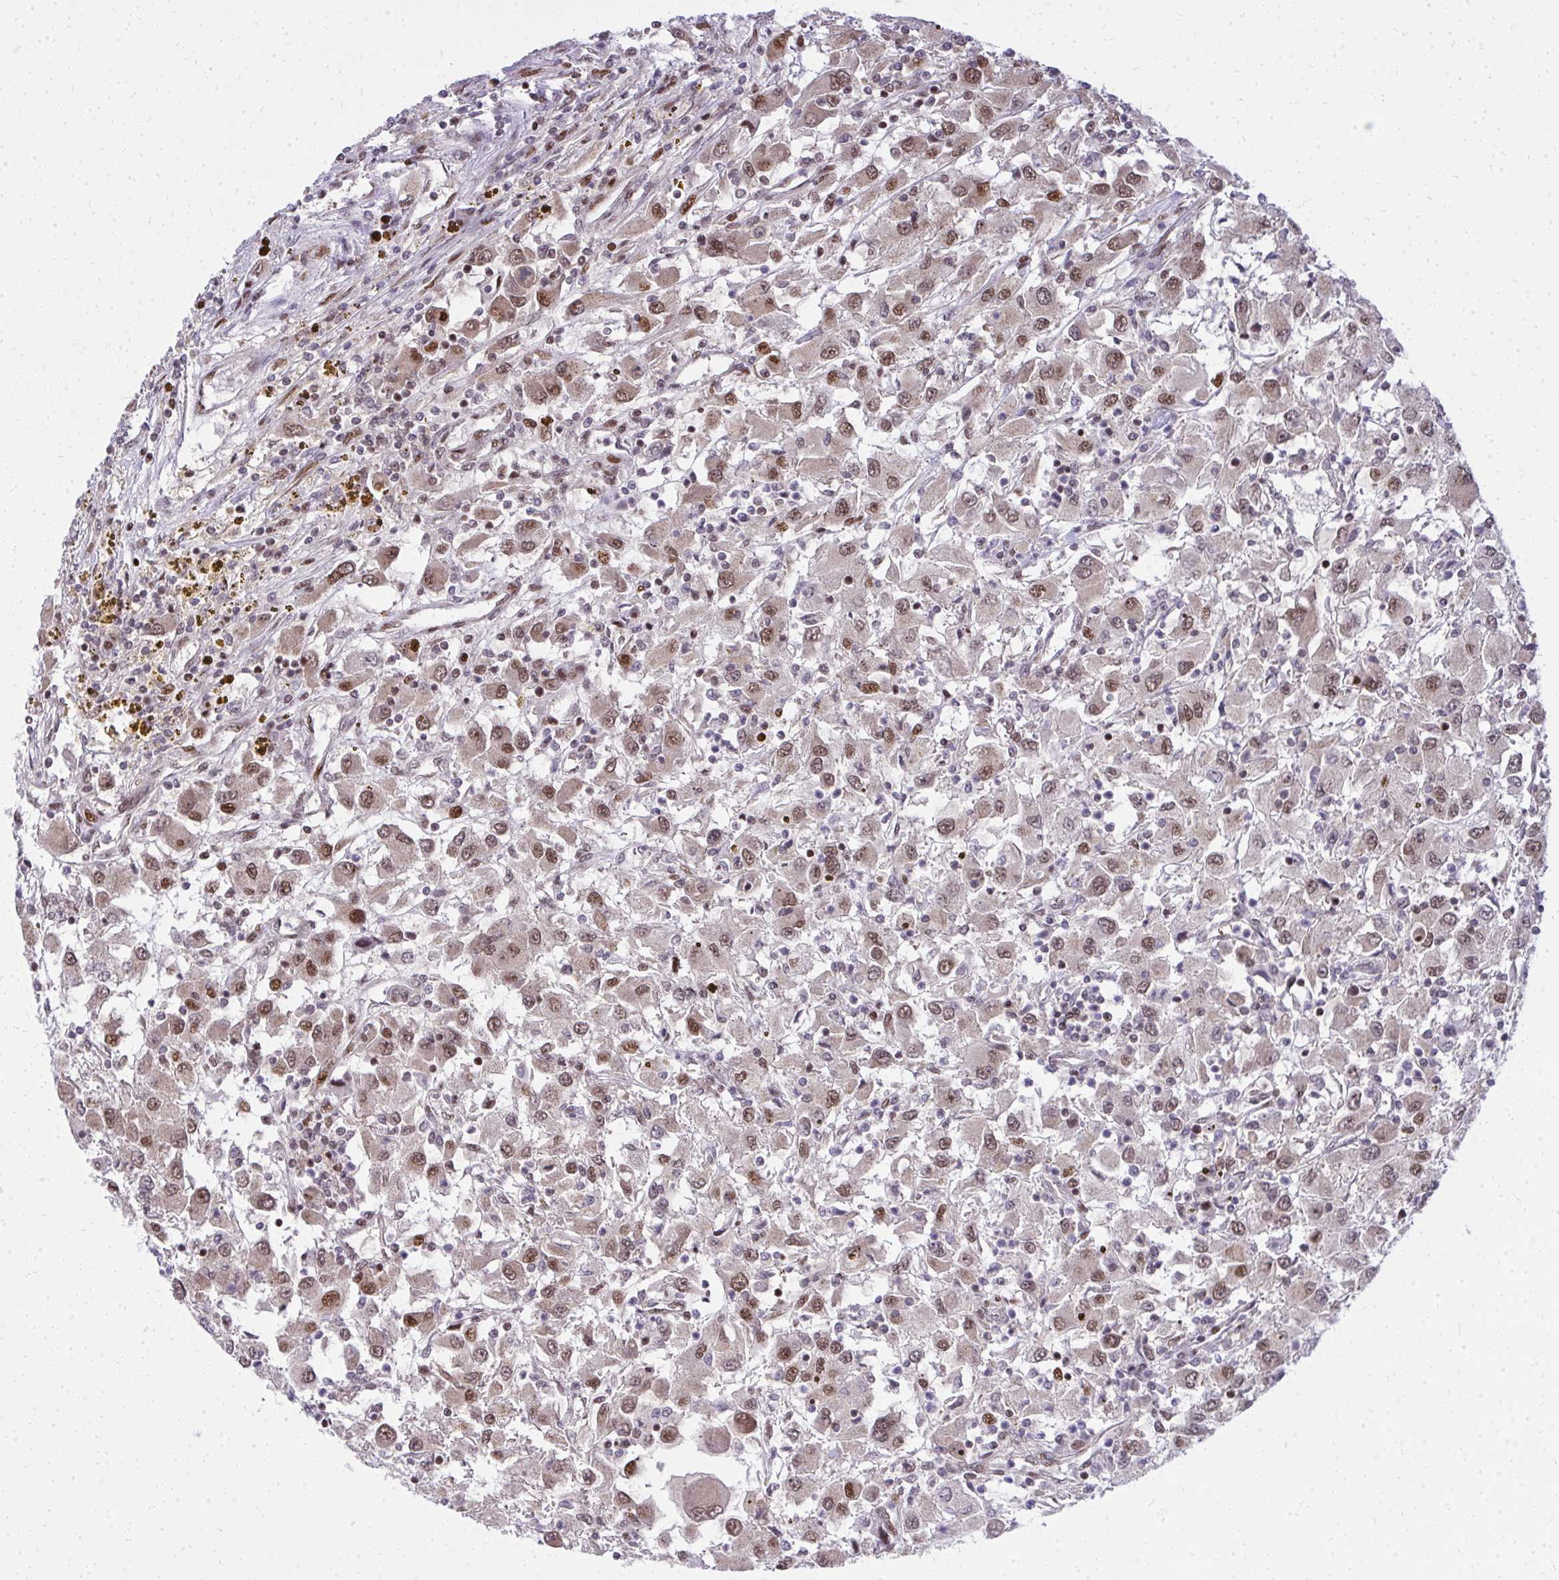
{"staining": {"intensity": "moderate", "quantity": ">75%", "location": "cytoplasmic/membranous,nuclear"}, "tissue": "renal cancer", "cell_type": "Tumor cells", "image_type": "cancer", "snomed": [{"axis": "morphology", "description": "Adenocarcinoma, NOS"}, {"axis": "topography", "description": "Kidney"}], "caption": "Moderate cytoplasmic/membranous and nuclear protein staining is seen in about >75% of tumor cells in renal cancer (adenocarcinoma).", "gene": "PIGY", "patient": {"sex": "female", "age": 67}}